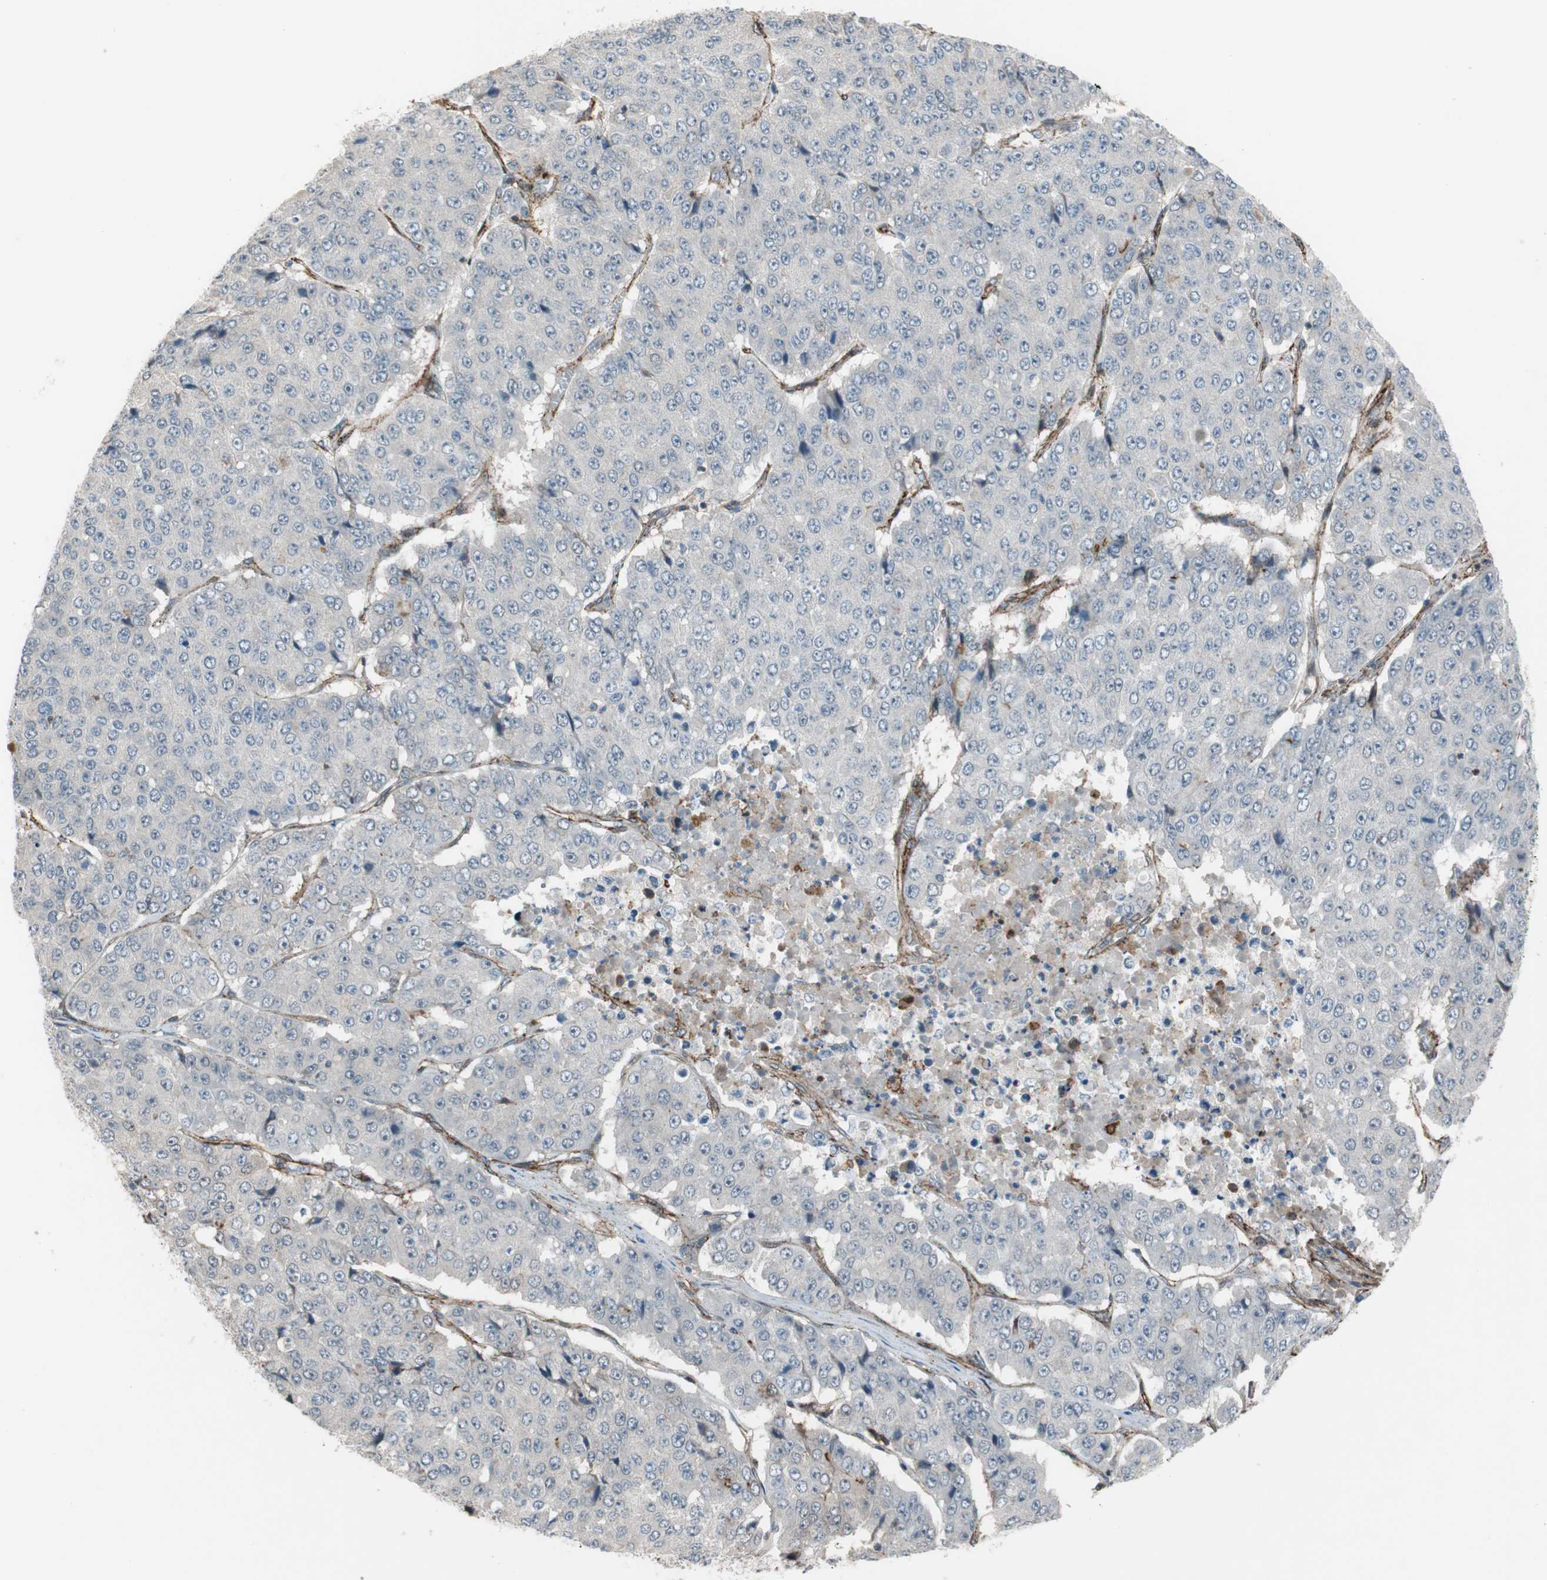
{"staining": {"intensity": "negative", "quantity": "none", "location": "none"}, "tissue": "pancreatic cancer", "cell_type": "Tumor cells", "image_type": "cancer", "snomed": [{"axis": "morphology", "description": "Adenocarcinoma, NOS"}, {"axis": "topography", "description": "Pancreas"}], "caption": "Immunohistochemistry (IHC) histopathology image of neoplastic tissue: human pancreatic adenocarcinoma stained with DAB (3,3'-diaminobenzidine) displays no significant protein staining in tumor cells.", "gene": "GRHL1", "patient": {"sex": "male", "age": 50}}